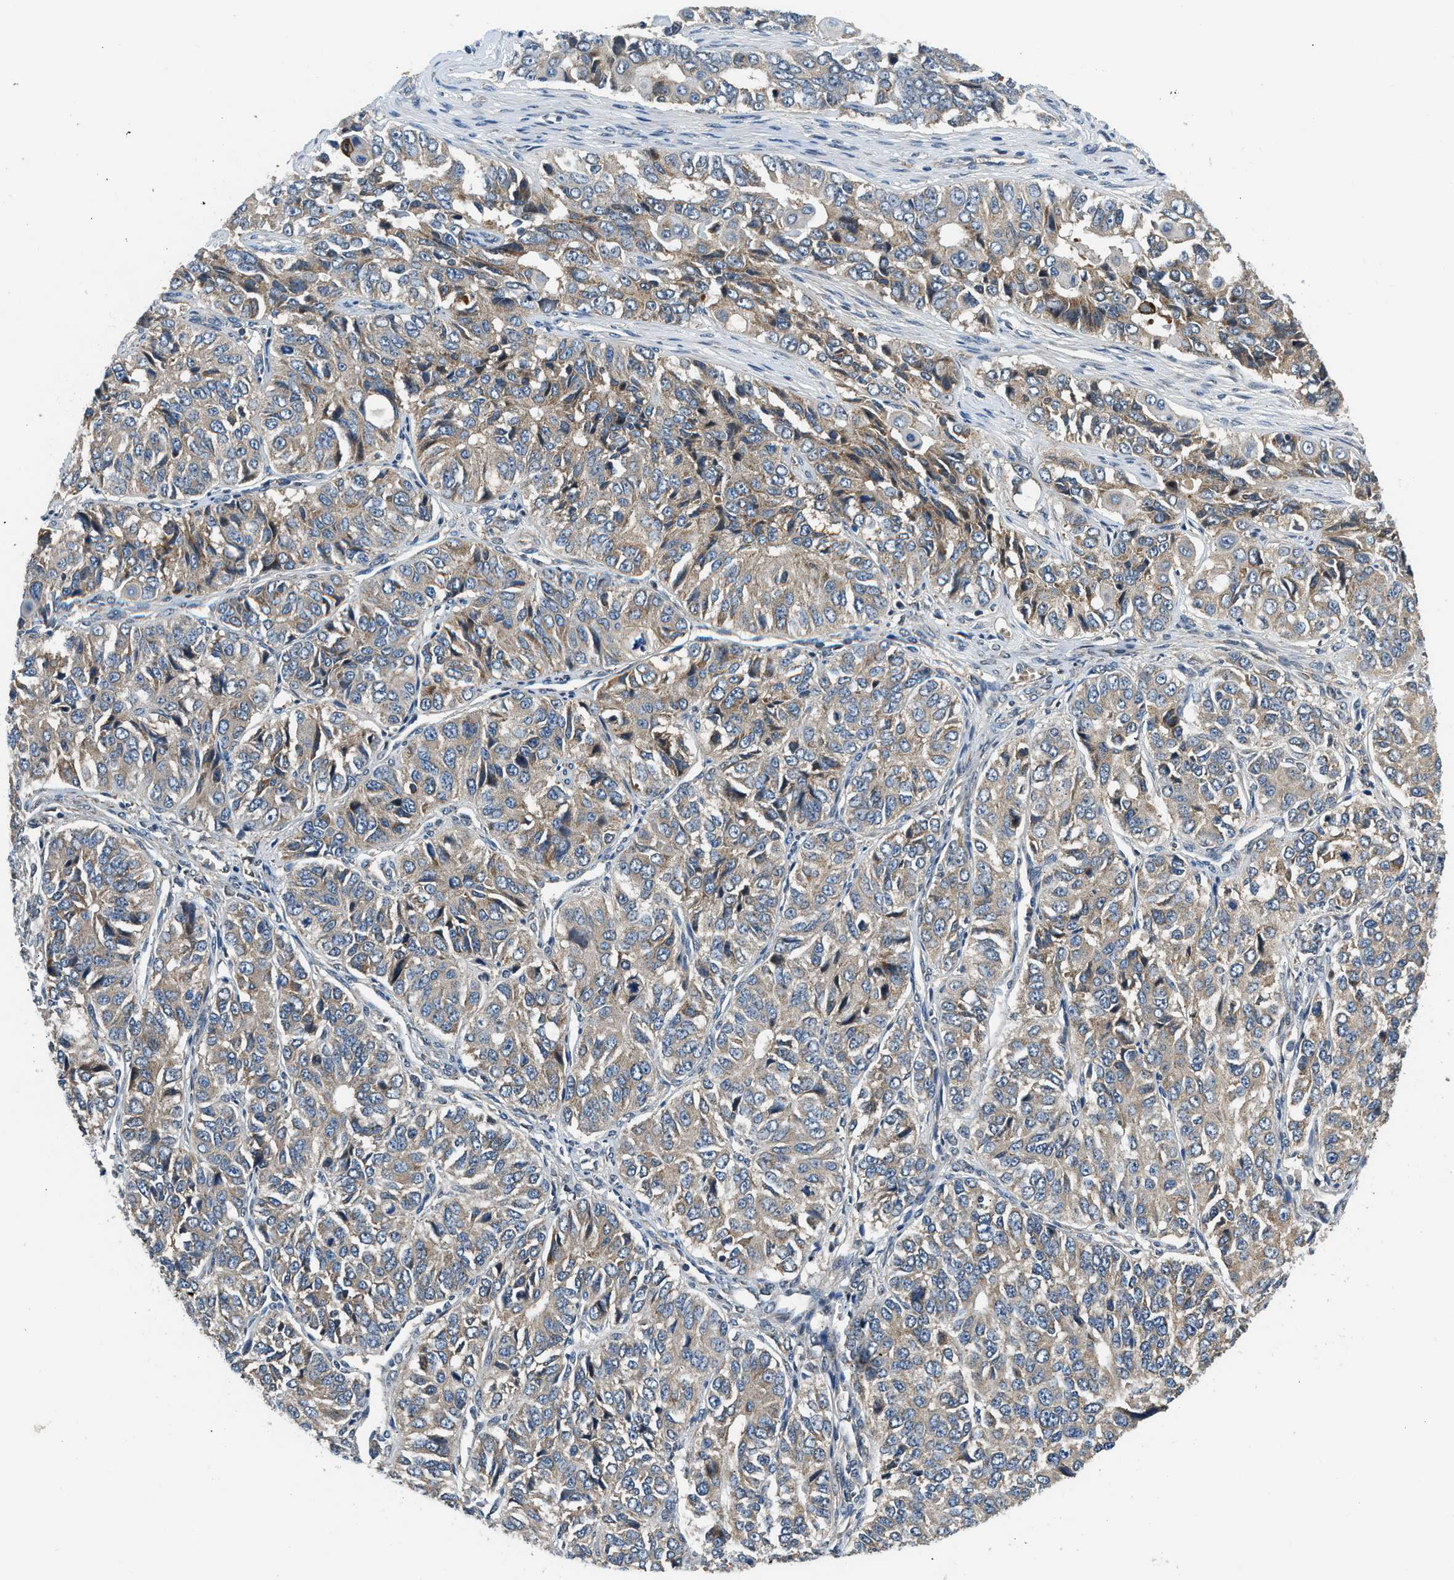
{"staining": {"intensity": "weak", "quantity": ">75%", "location": "cytoplasmic/membranous"}, "tissue": "ovarian cancer", "cell_type": "Tumor cells", "image_type": "cancer", "snomed": [{"axis": "morphology", "description": "Carcinoma, endometroid"}, {"axis": "topography", "description": "Ovary"}], "caption": "DAB (3,3'-diaminobenzidine) immunohistochemical staining of ovarian endometroid carcinoma displays weak cytoplasmic/membranous protein positivity in about >75% of tumor cells.", "gene": "IL3RA", "patient": {"sex": "female", "age": 51}}